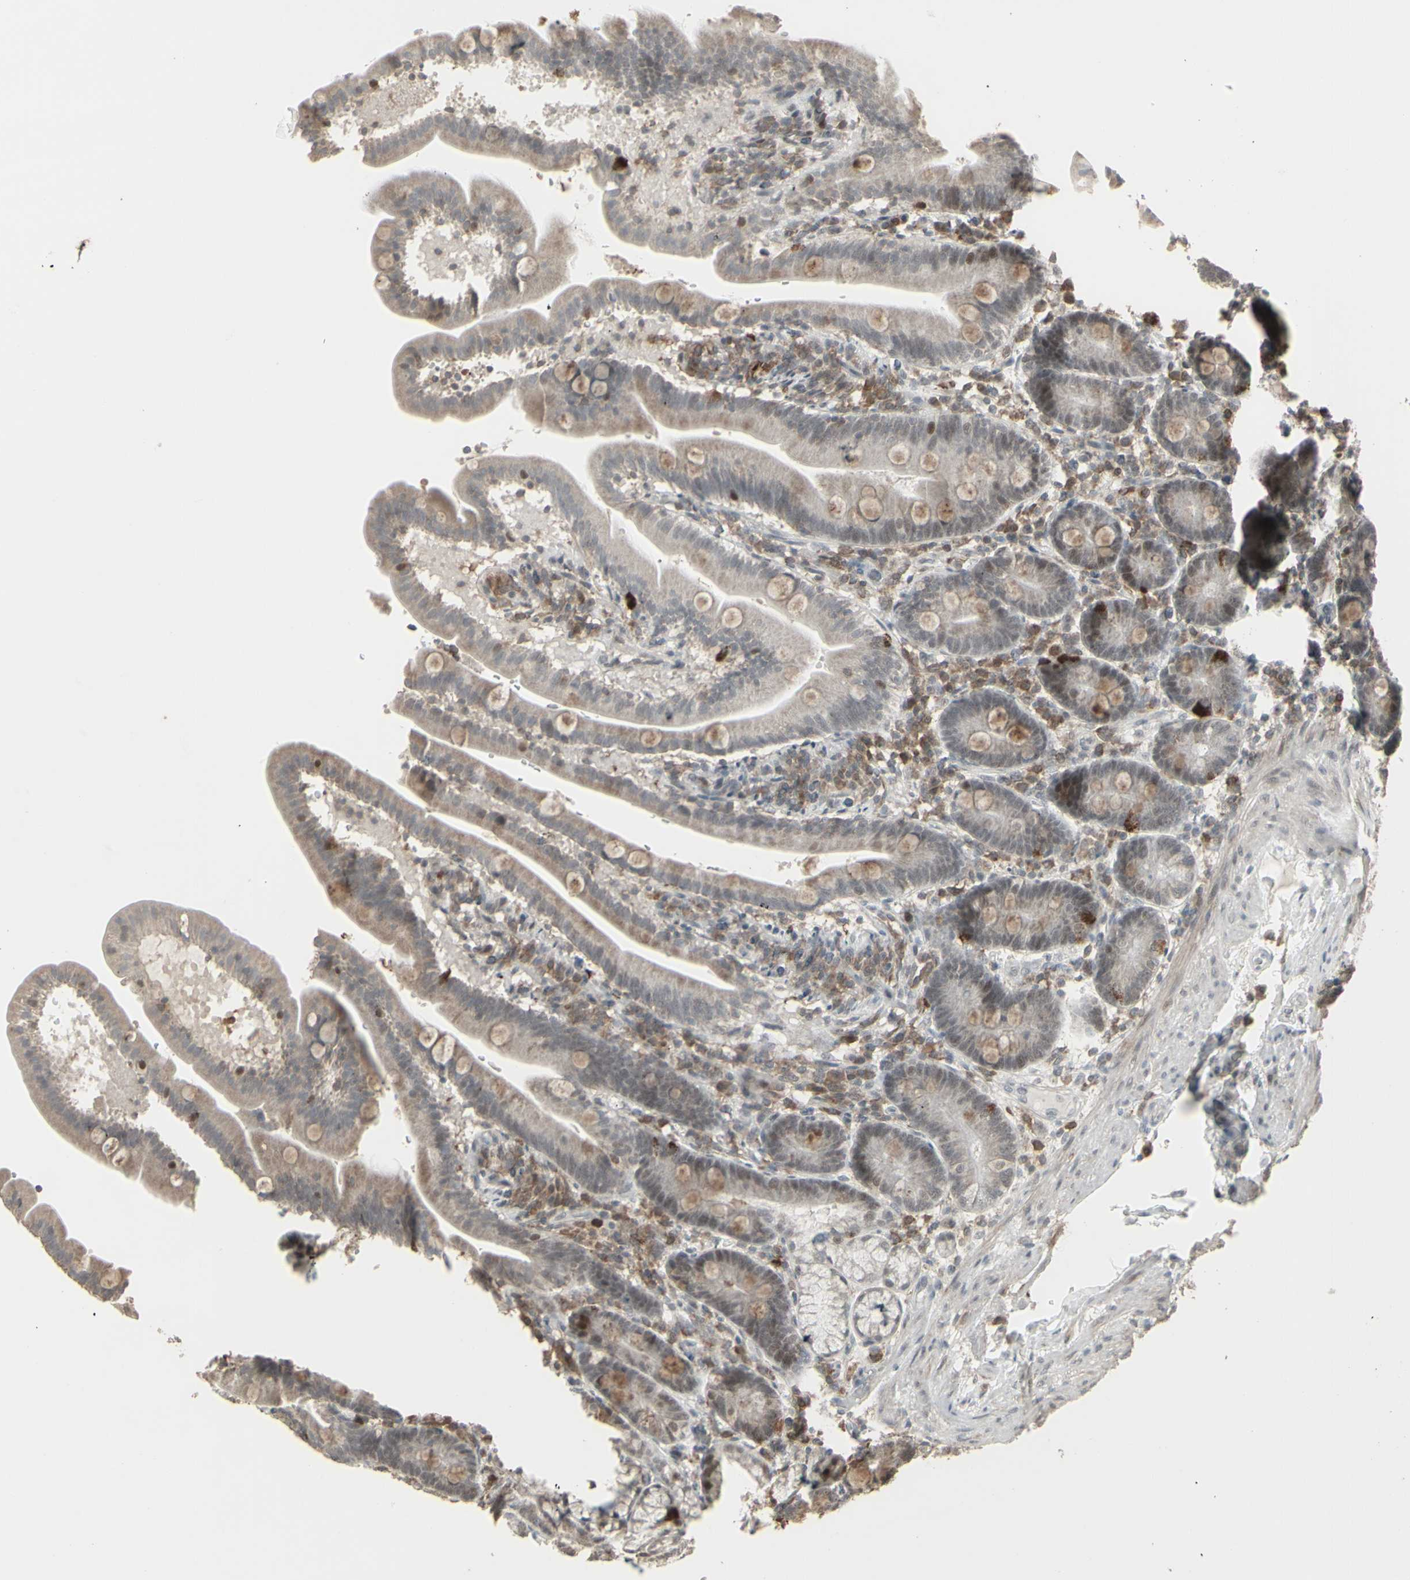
{"staining": {"intensity": "moderate", "quantity": "25%-75%", "location": "cytoplasmic/membranous"}, "tissue": "duodenum", "cell_type": "Glandular cells", "image_type": "normal", "snomed": [{"axis": "morphology", "description": "Normal tissue, NOS"}, {"axis": "topography", "description": "Duodenum"}], "caption": "Immunohistochemistry (IHC) photomicrograph of benign duodenum: duodenum stained using immunohistochemistry reveals medium levels of moderate protein expression localized specifically in the cytoplasmic/membranous of glandular cells, appearing as a cytoplasmic/membranous brown color.", "gene": "SAMSN1", "patient": {"sex": "male", "age": 54}}